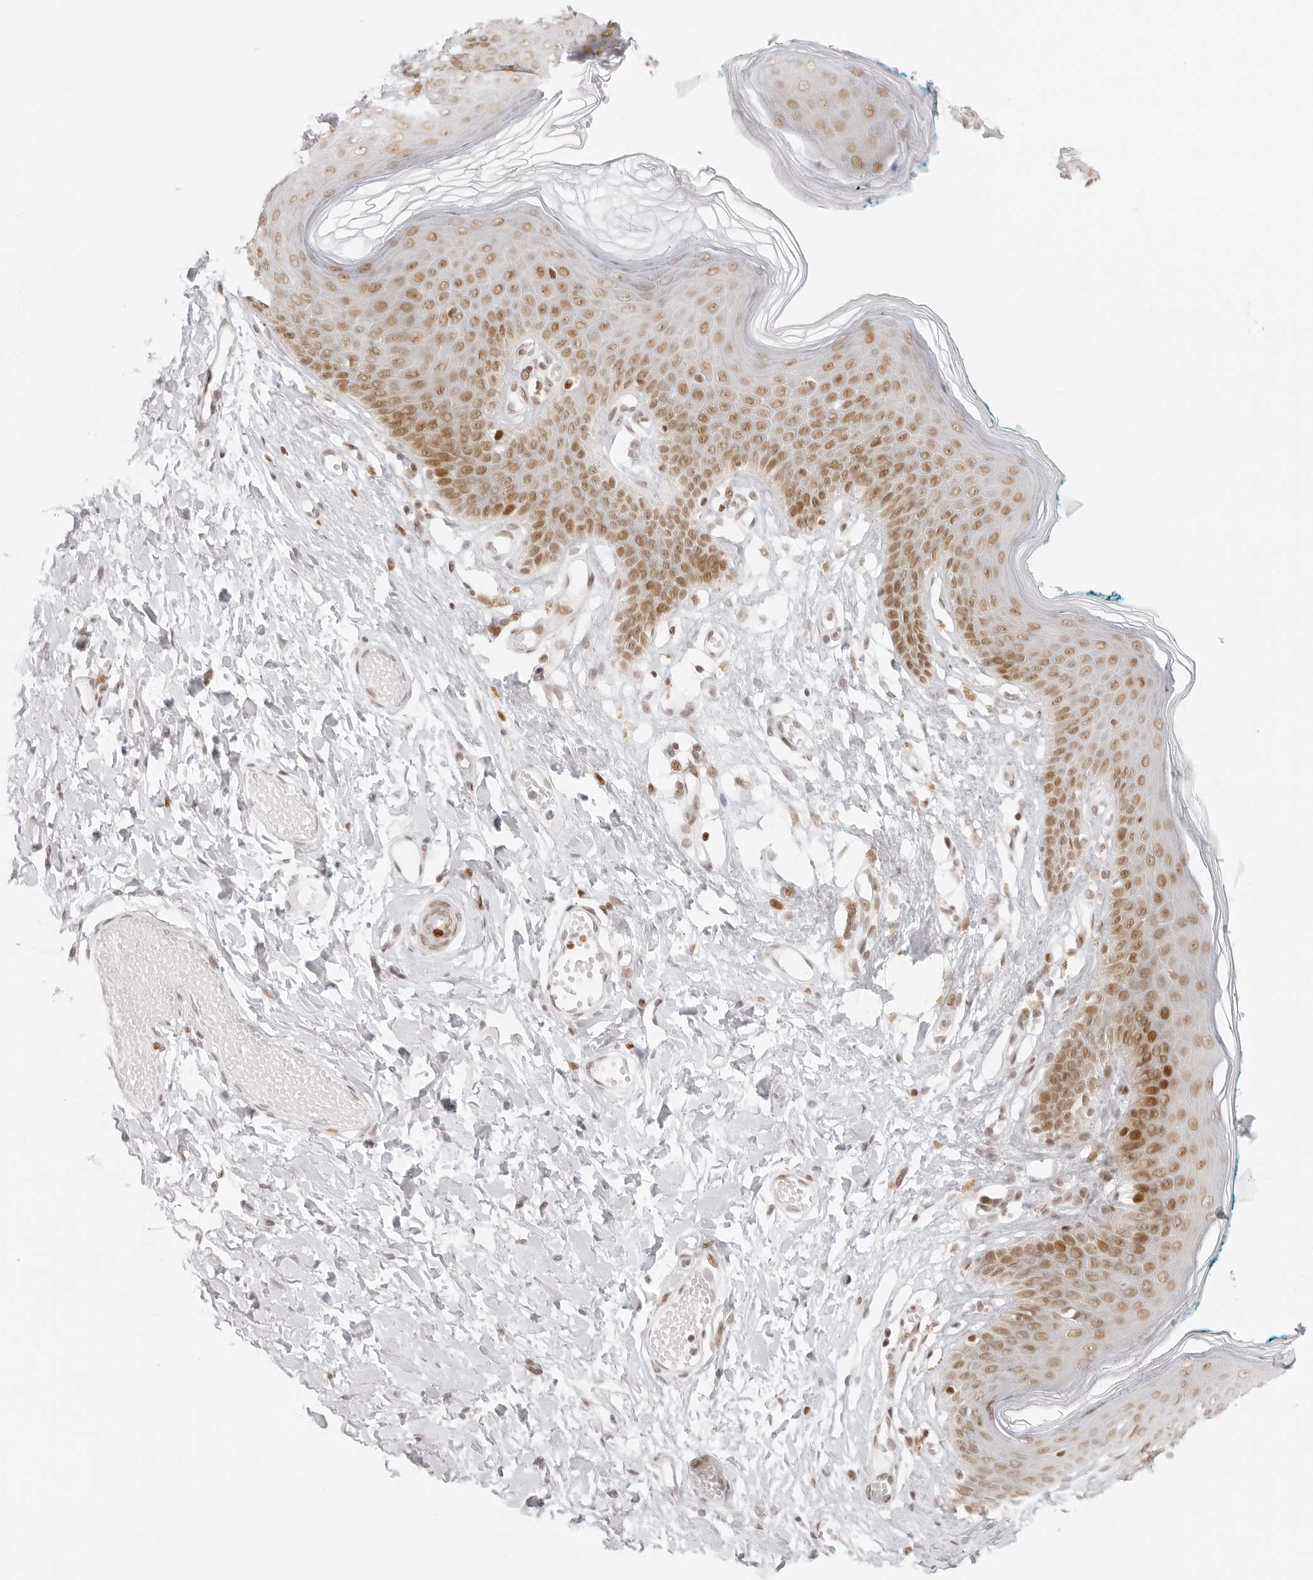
{"staining": {"intensity": "moderate", "quantity": ">75%", "location": "nuclear"}, "tissue": "skin", "cell_type": "Epidermal cells", "image_type": "normal", "snomed": [{"axis": "morphology", "description": "Normal tissue, NOS"}, {"axis": "morphology", "description": "Inflammation, NOS"}, {"axis": "topography", "description": "Vulva"}], "caption": "Skin stained with immunohistochemistry demonstrates moderate nuclear staining in approximately >75% of epidermal cells.", "gene": "RCC1", "patient": {"sex": "female", "age": 84}}